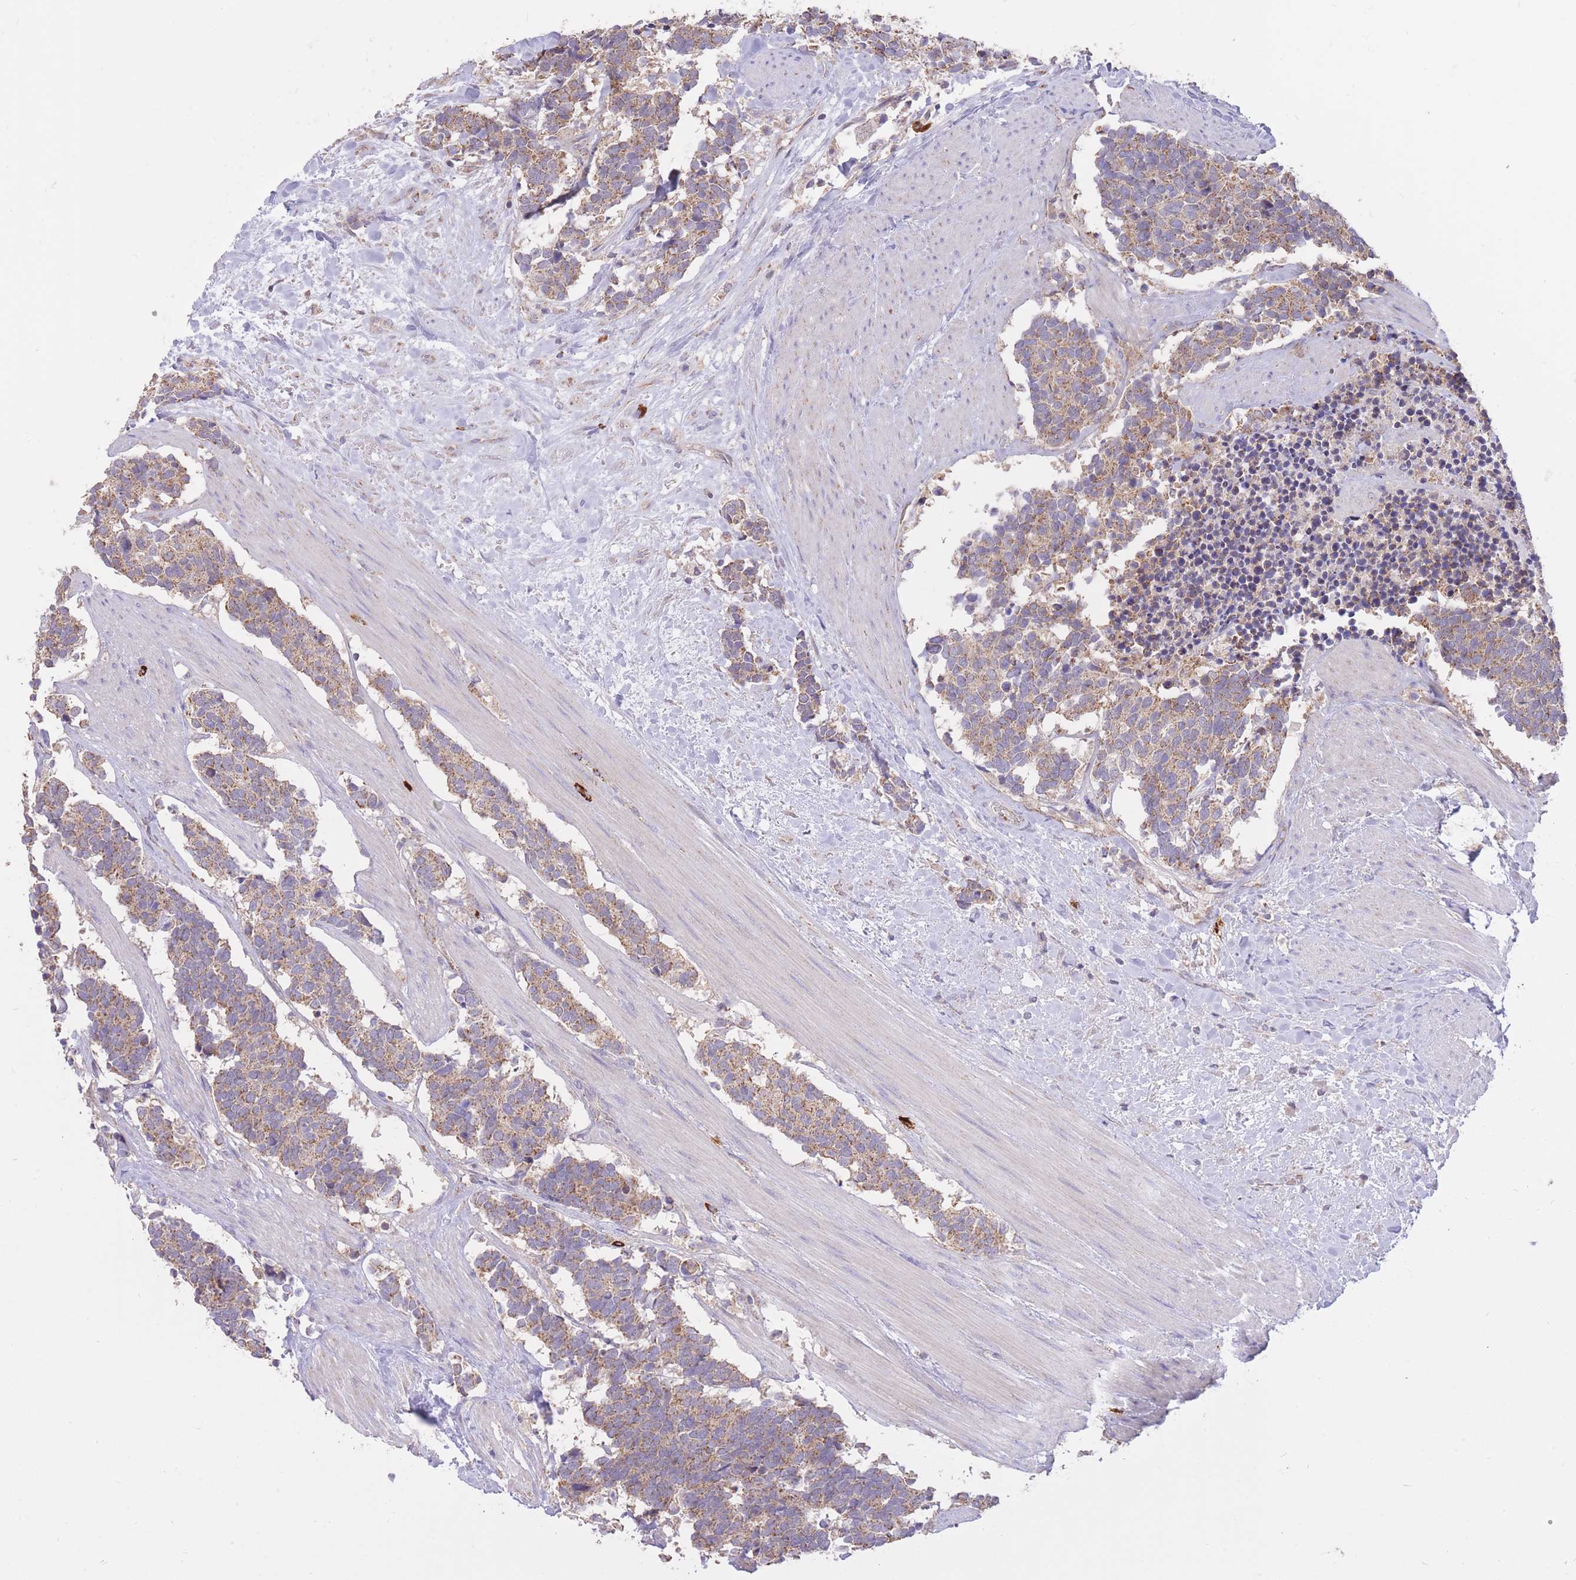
{"staining": {"intensity": "weak", "quantity": ">75%", "location": "cytoplasmic/membranous"}, "tissue": "carcinoid", "cell_type": "Tumor cells", "image_type": "cancer", "snomed": [{"axis": "morphology", "description": "Carcinoma, NOS"}, {"axis": "morphology", "description": "Carcinoid, malignant, NOS"}, {"axis": "topography", "description": "Prostate"}], "caption": "The micrograph demonstrates staining of carcinoid, revealing weak cytoplasmic/membranous protein staining (brown color) within tumor cells. (Brightfield microscopy of DAB IHC at high magnification).", "gene": "PREP", "patient": {"sex": "male", "age": 57}}